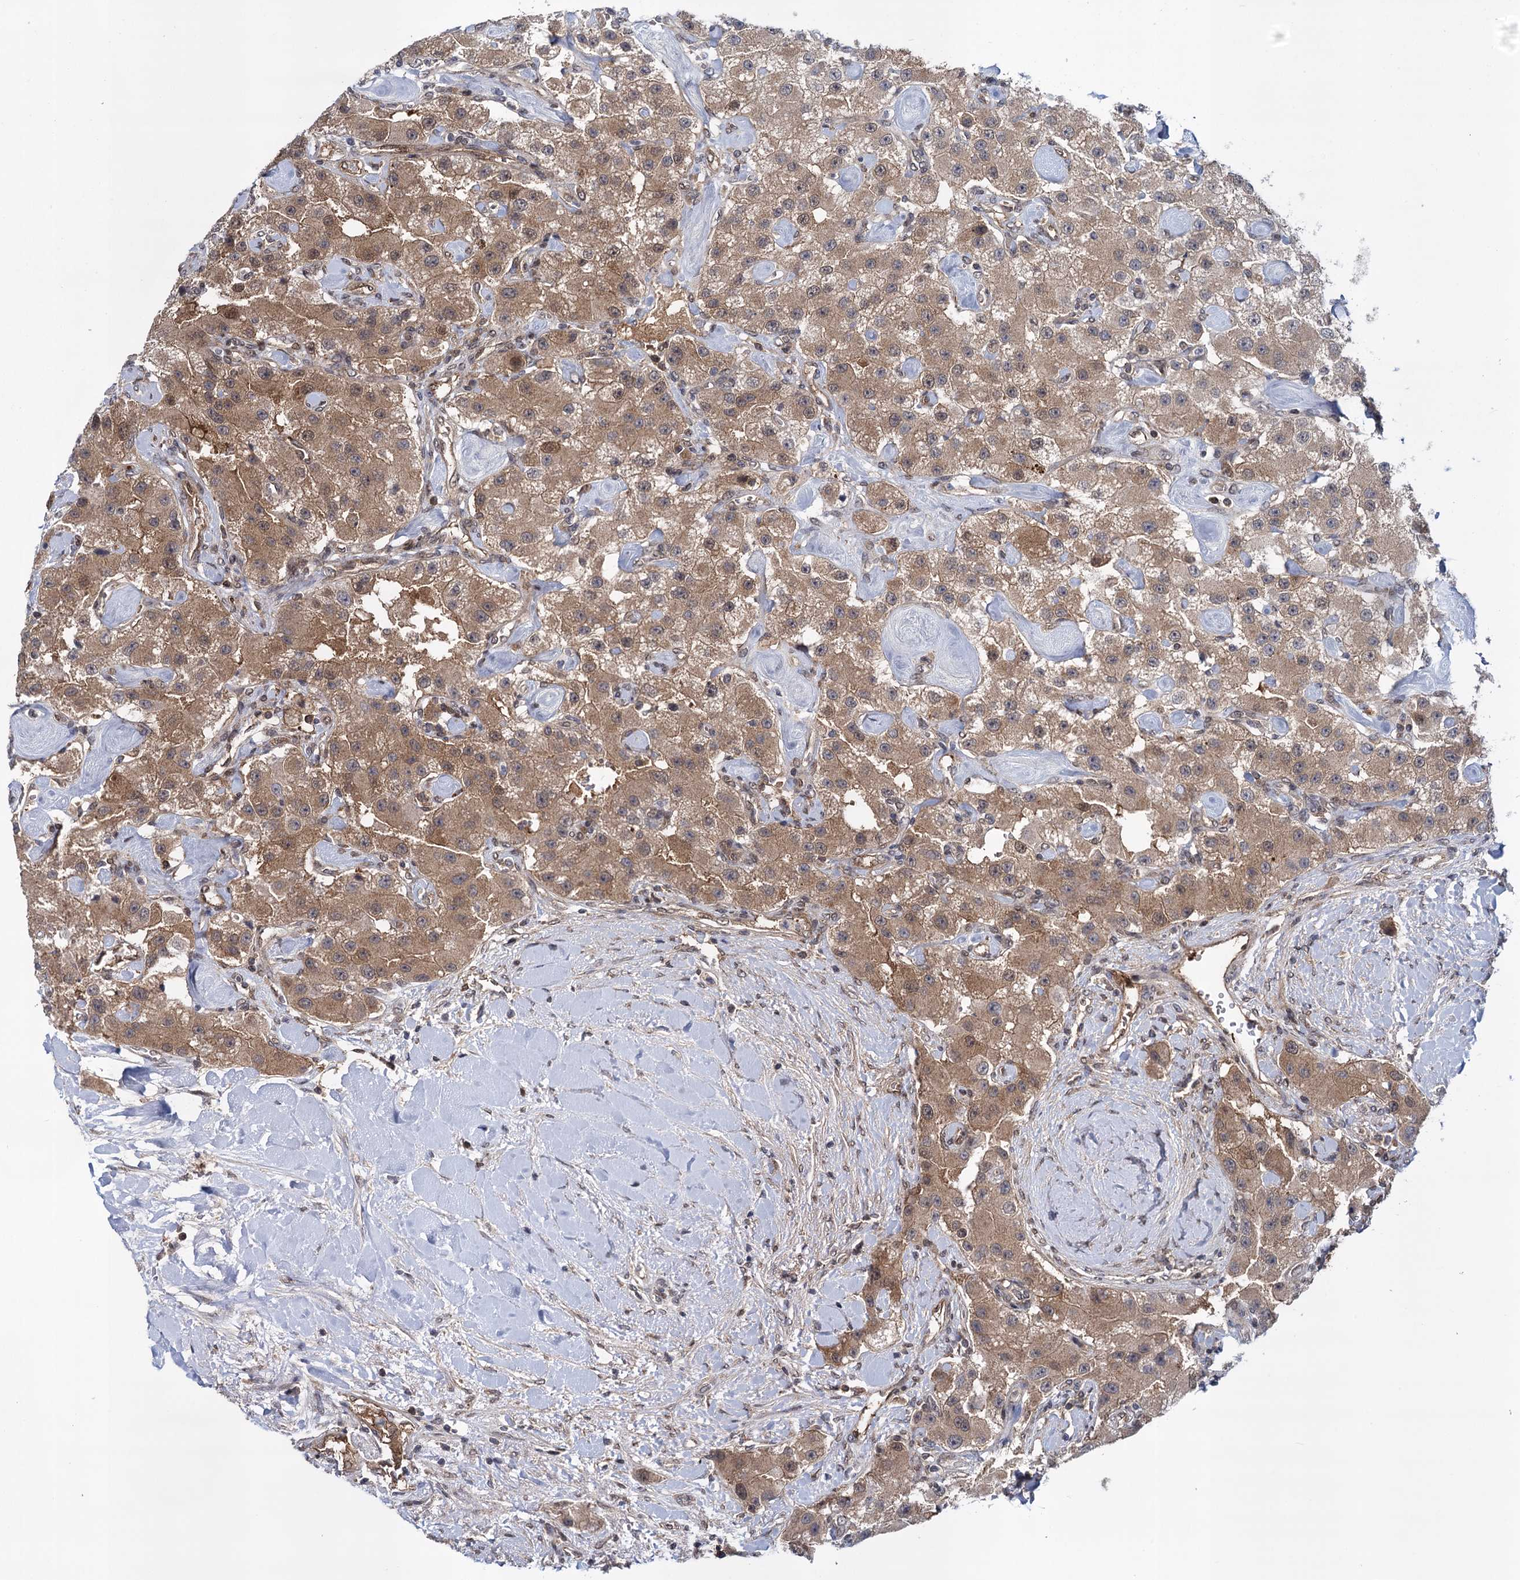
{"staining": {"intensity": "moderate", "quantity": ">75%", "location": "cytoplasmic/membranous,nuclear"}, "tissue": "carcinoid", "cell_type": "Tumor cells", "image_type": "cancer", "snomed": [{"axis": "morphology", "description": "Carcinoid, malignant, NOS"}, {"axis": "topography", "description": "Pancreas"}], "caption": "This is an image of immunohistochemistry staining of carcinoid, which shows moderate positivity in the cytoplasmic/membranous and nuclear of tumor cells.", "gene": "GLO1", "patient": {"sex": "male", "age": 41}}